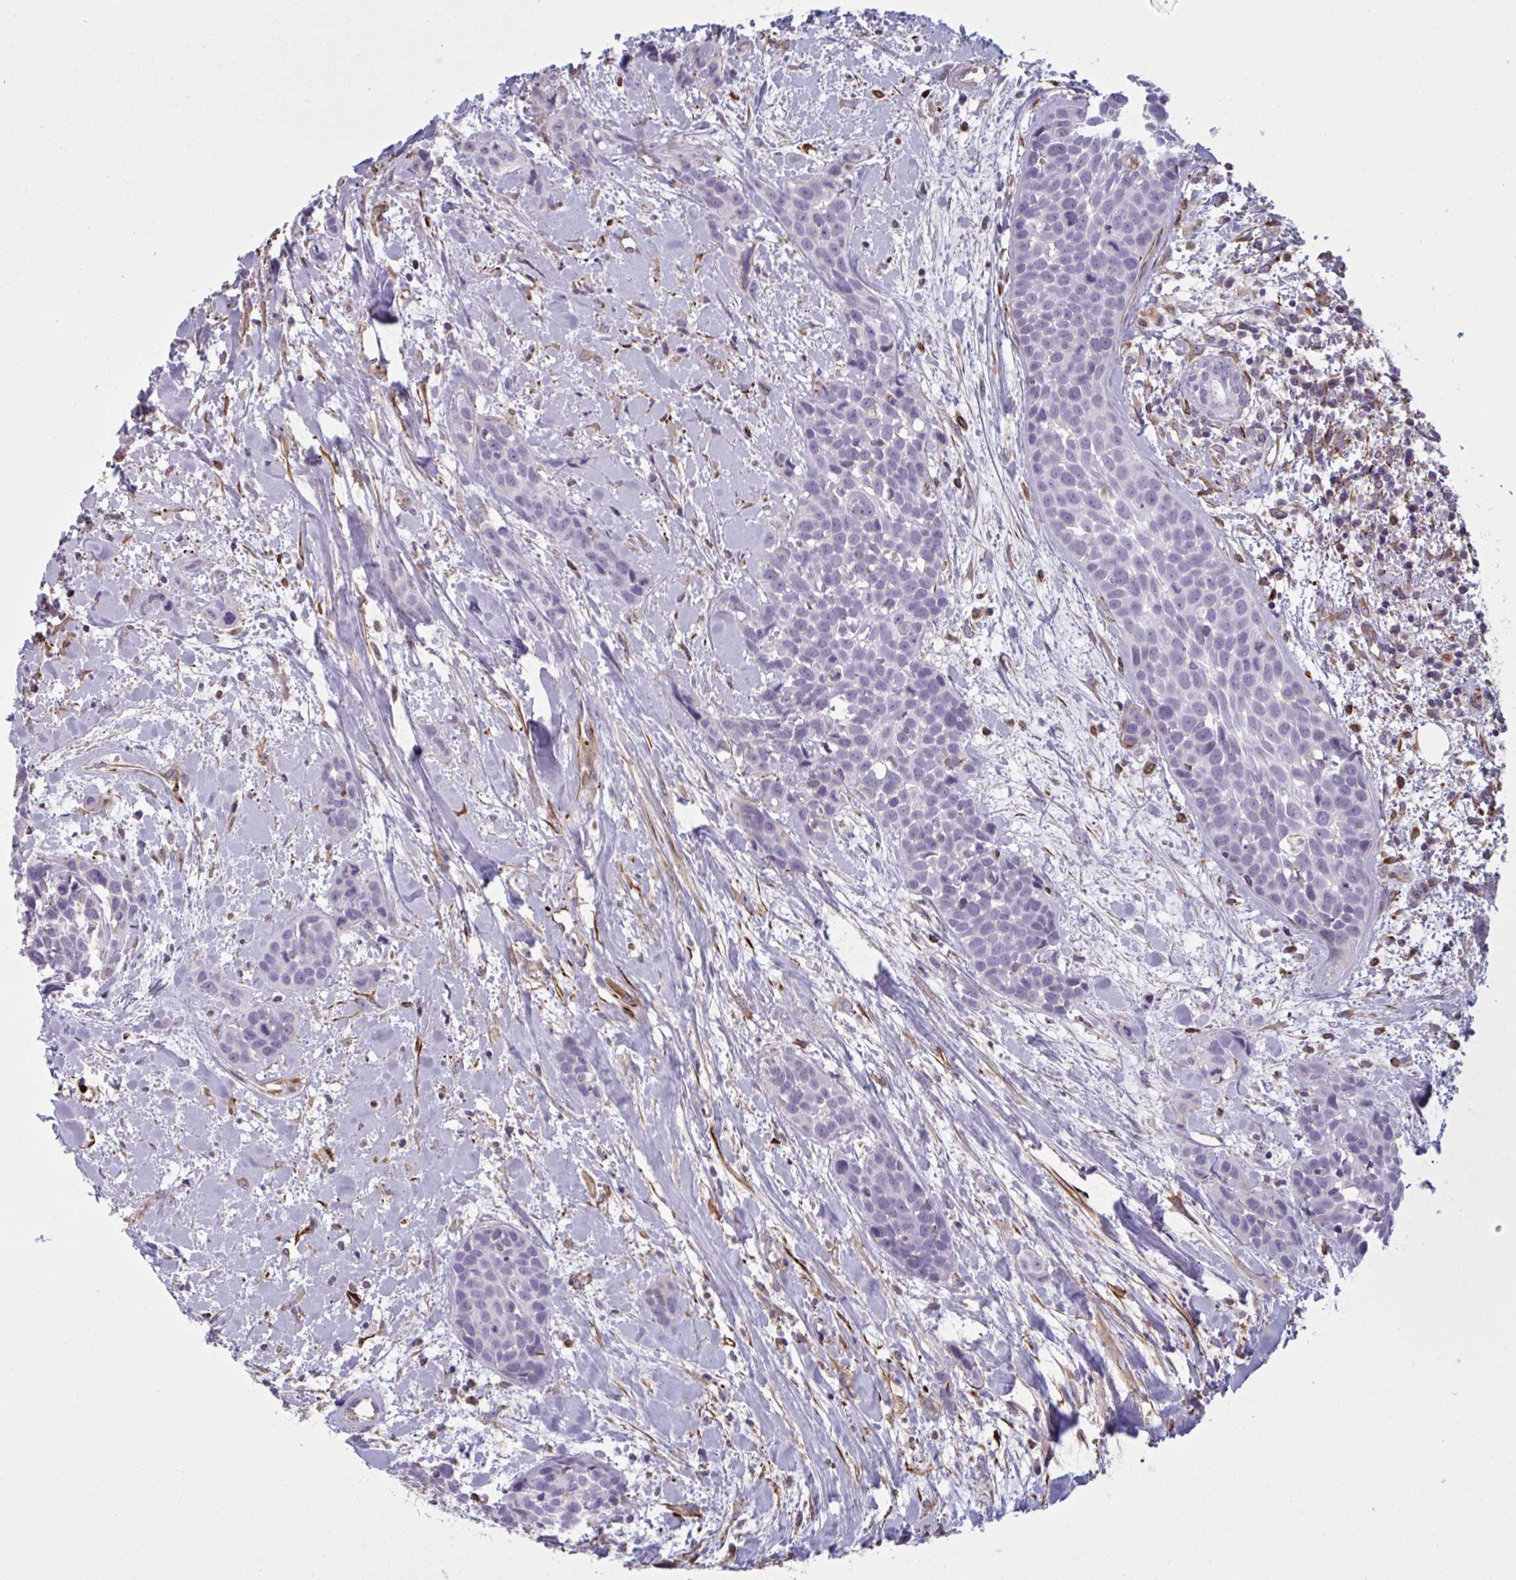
{"staining": {"intensity": "negative", "quantity": "none", "location": "none"}, "tissue": "head and neck cancer", "cell_type": "Tumor cells", "image_type": "cancer", "snomed": [{"axis": "morphology", "description": "Squamous cell carcinoma, NOS"}, {"axis": "topography", "description": "Head-Neck"}], "caption": "There is no significant staining in tumor cells of squamous cell carcinoma (head and neck).", "gene": "OR1L3", "patient": {"sex": "female", "age": 50}}